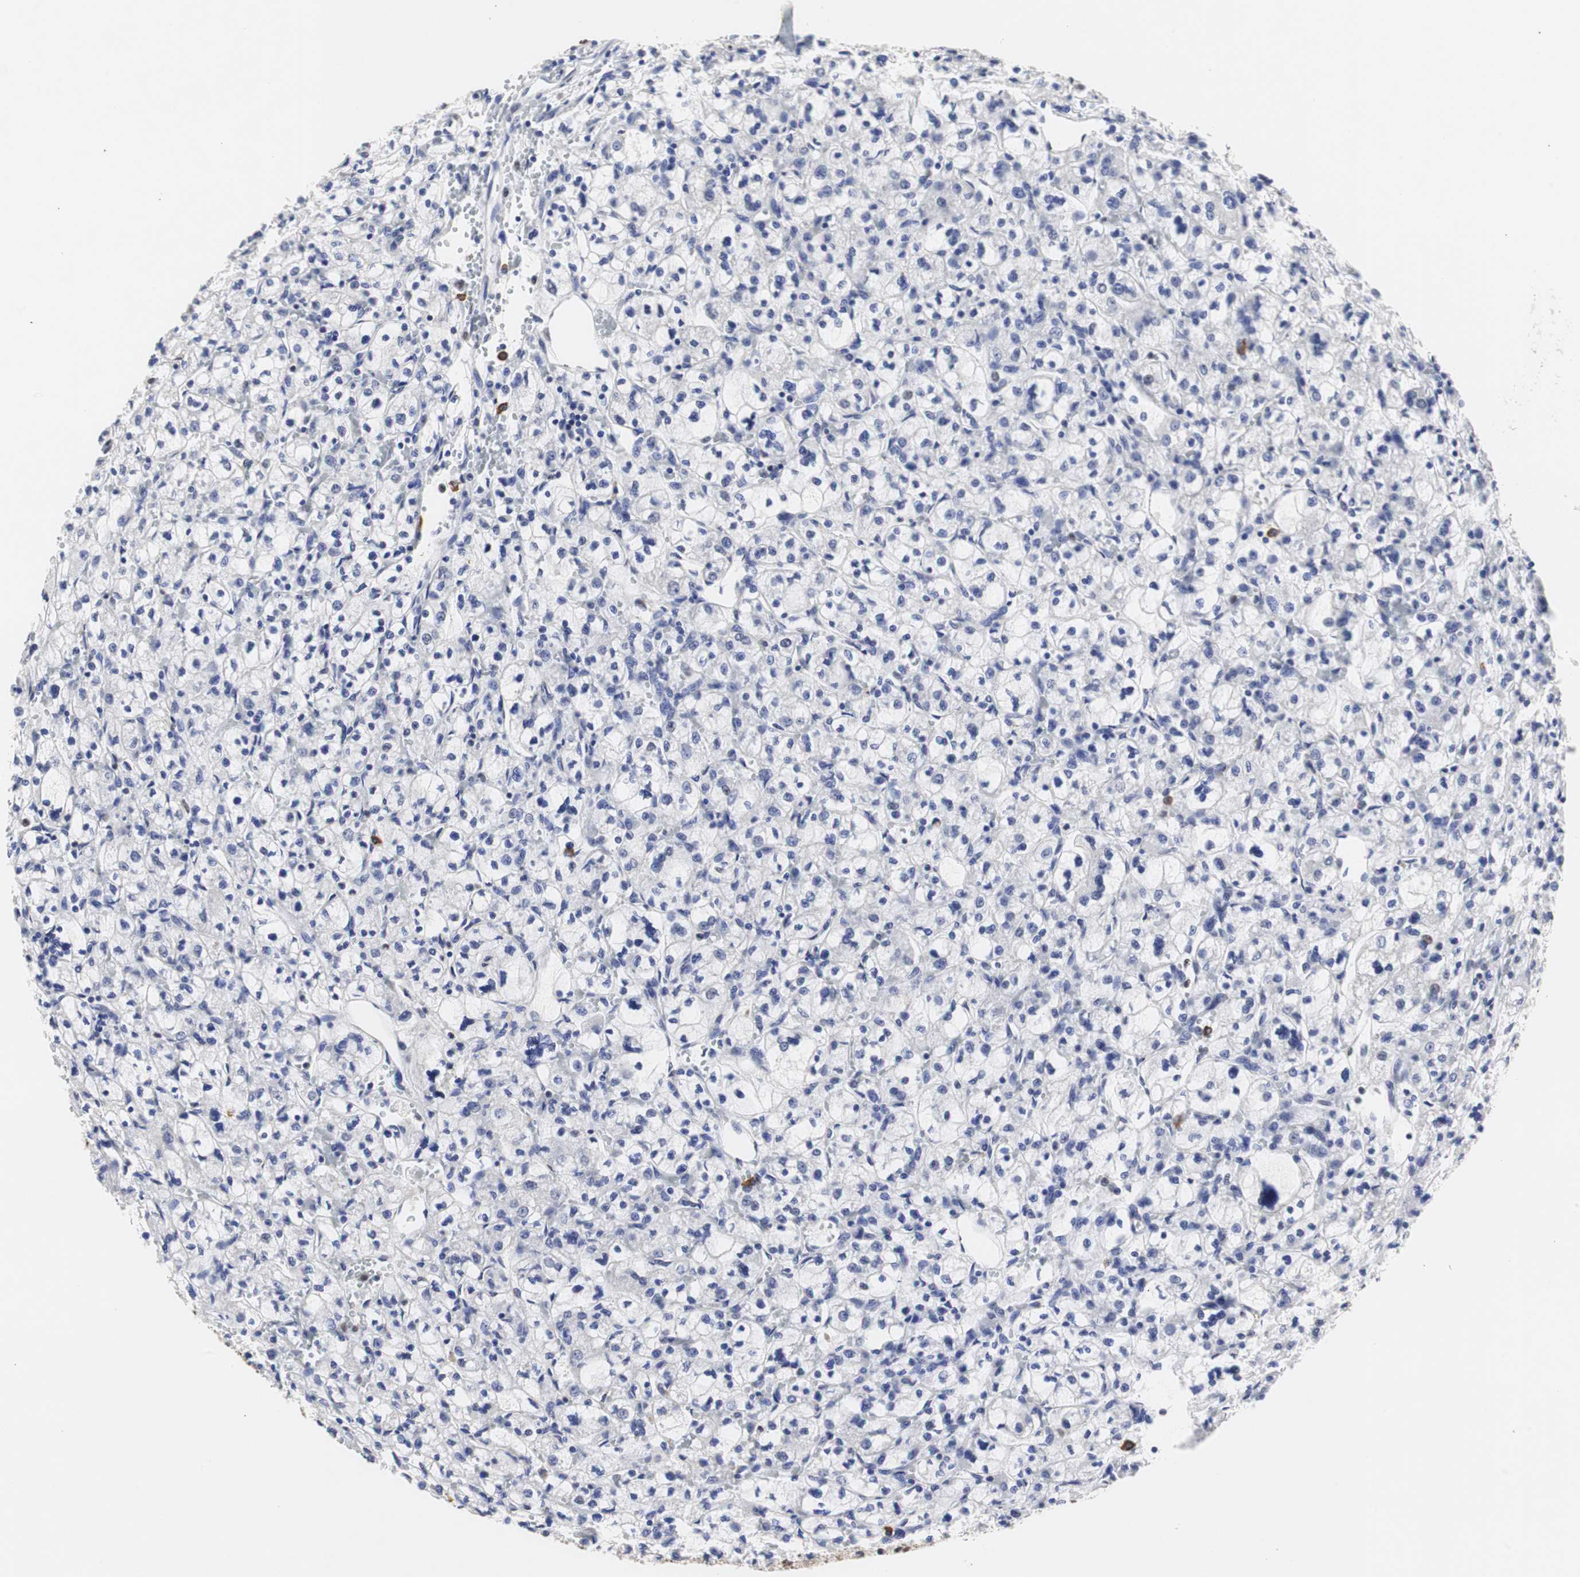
{"staining": {"intensity": "negative", "quantity": "none", "location": "none"}, "tissue": "renal cancer", "cell_type": "Tumor cells", "image_type": "cancer", "snomed": [{"axis": "morphology", "description": "Adenocarcinoma, NOS"}, {"axis": "topography", "description": "Kidney"}], "caption": "This is an IHC photomicrograph of renal adenocarcinoma. There is no positivity in tumor cells.", "gene": "ZFC3H1", "patient": {"sex": "female", "age": 83}}